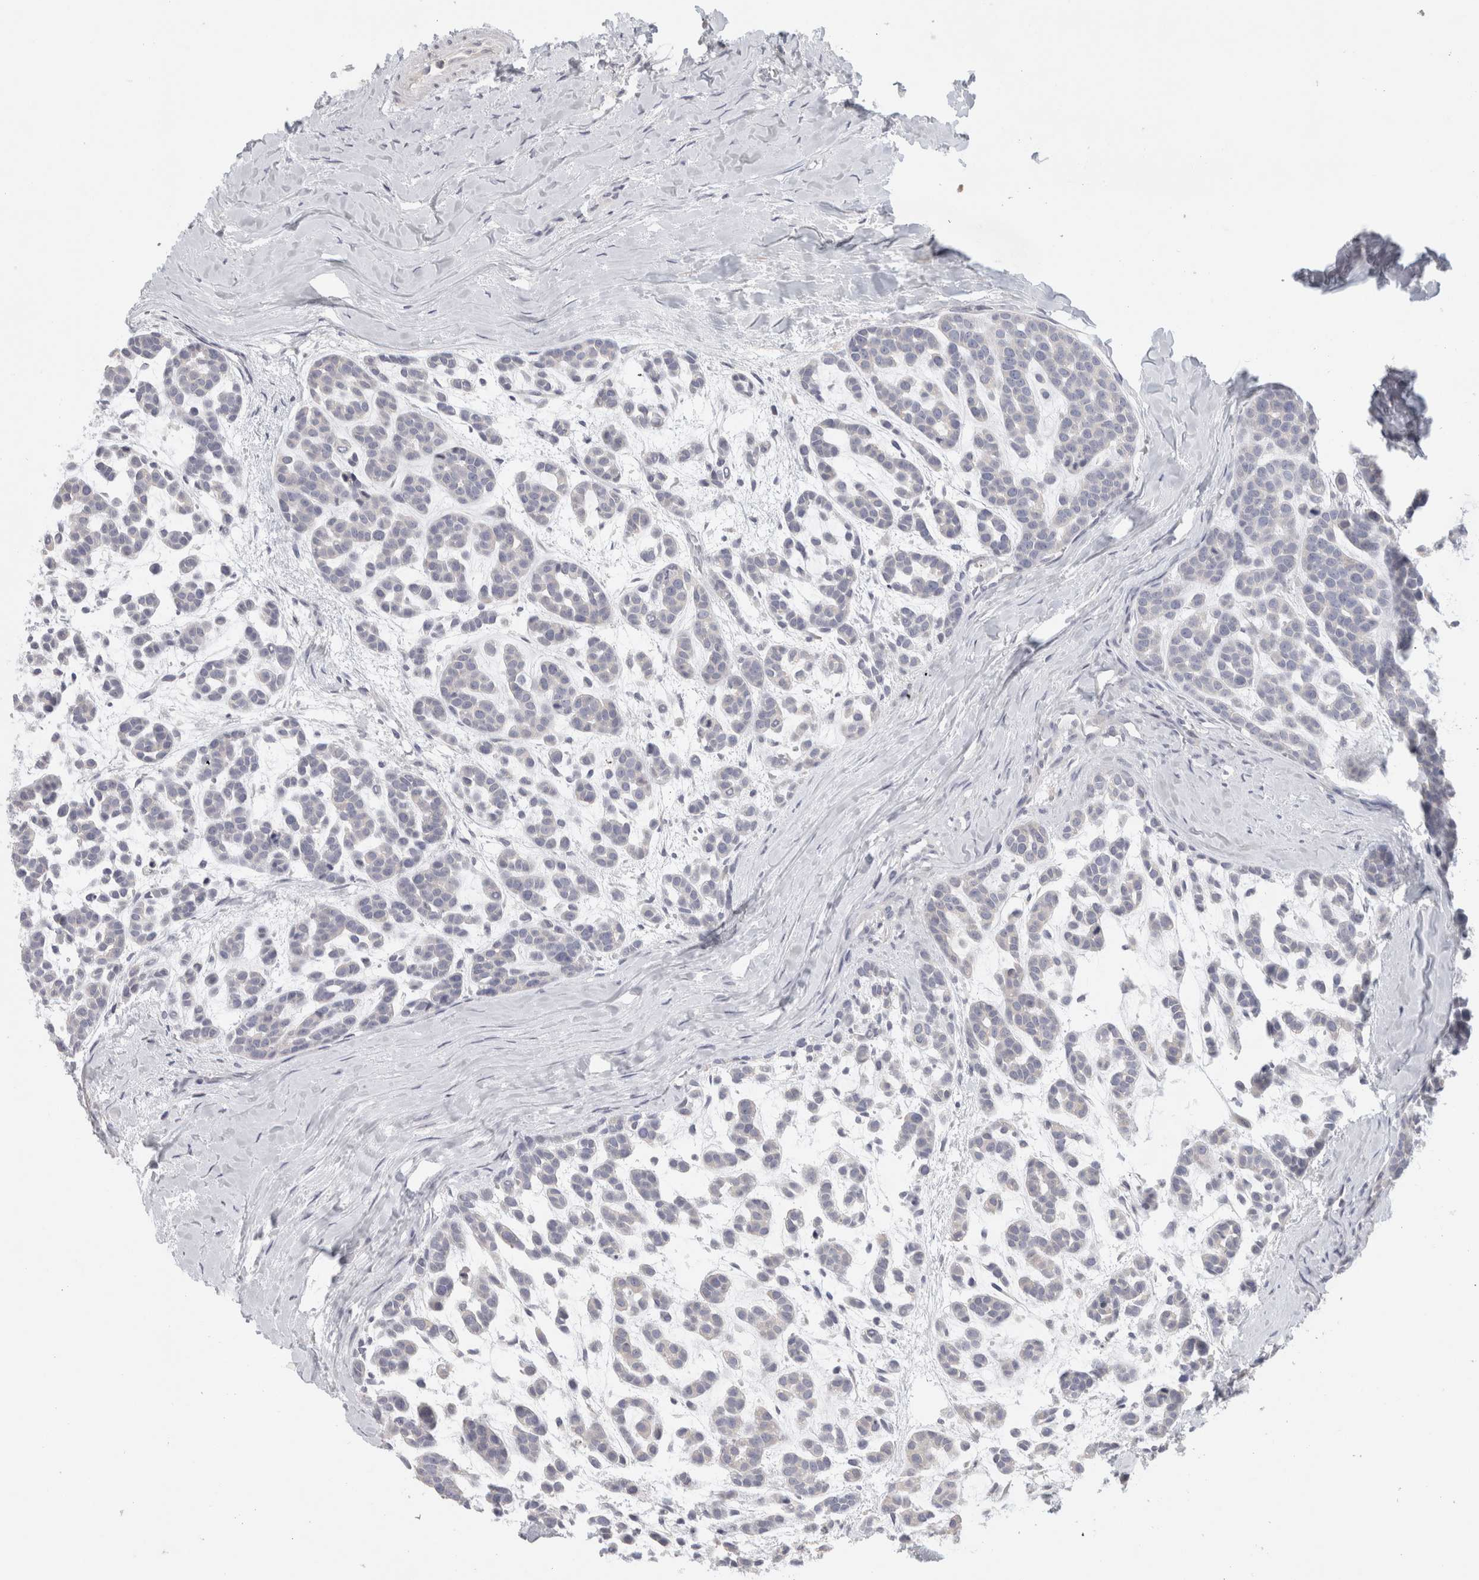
{"staining": {"intensity": "negative", "quantity": "none", "location": "none"}, "tissue": "head and neck cancer", "cell_type": "Tumor cells", "image_type": "cancer", "snomed": [{"axis": "morphology", "description": "Adenocarcinoma, NOS"}, {"axis": "morphology", "description": "Adenoma, NOS"}, {"axis": "topography", "description": "Head-Neck"}], "caption": "This is an immunohistochemistry (IHC) image of head and neck cancer. There is no expression in tumor cells.", "gene": "STK31", "patient": {"sex": "female", "age": 55}}